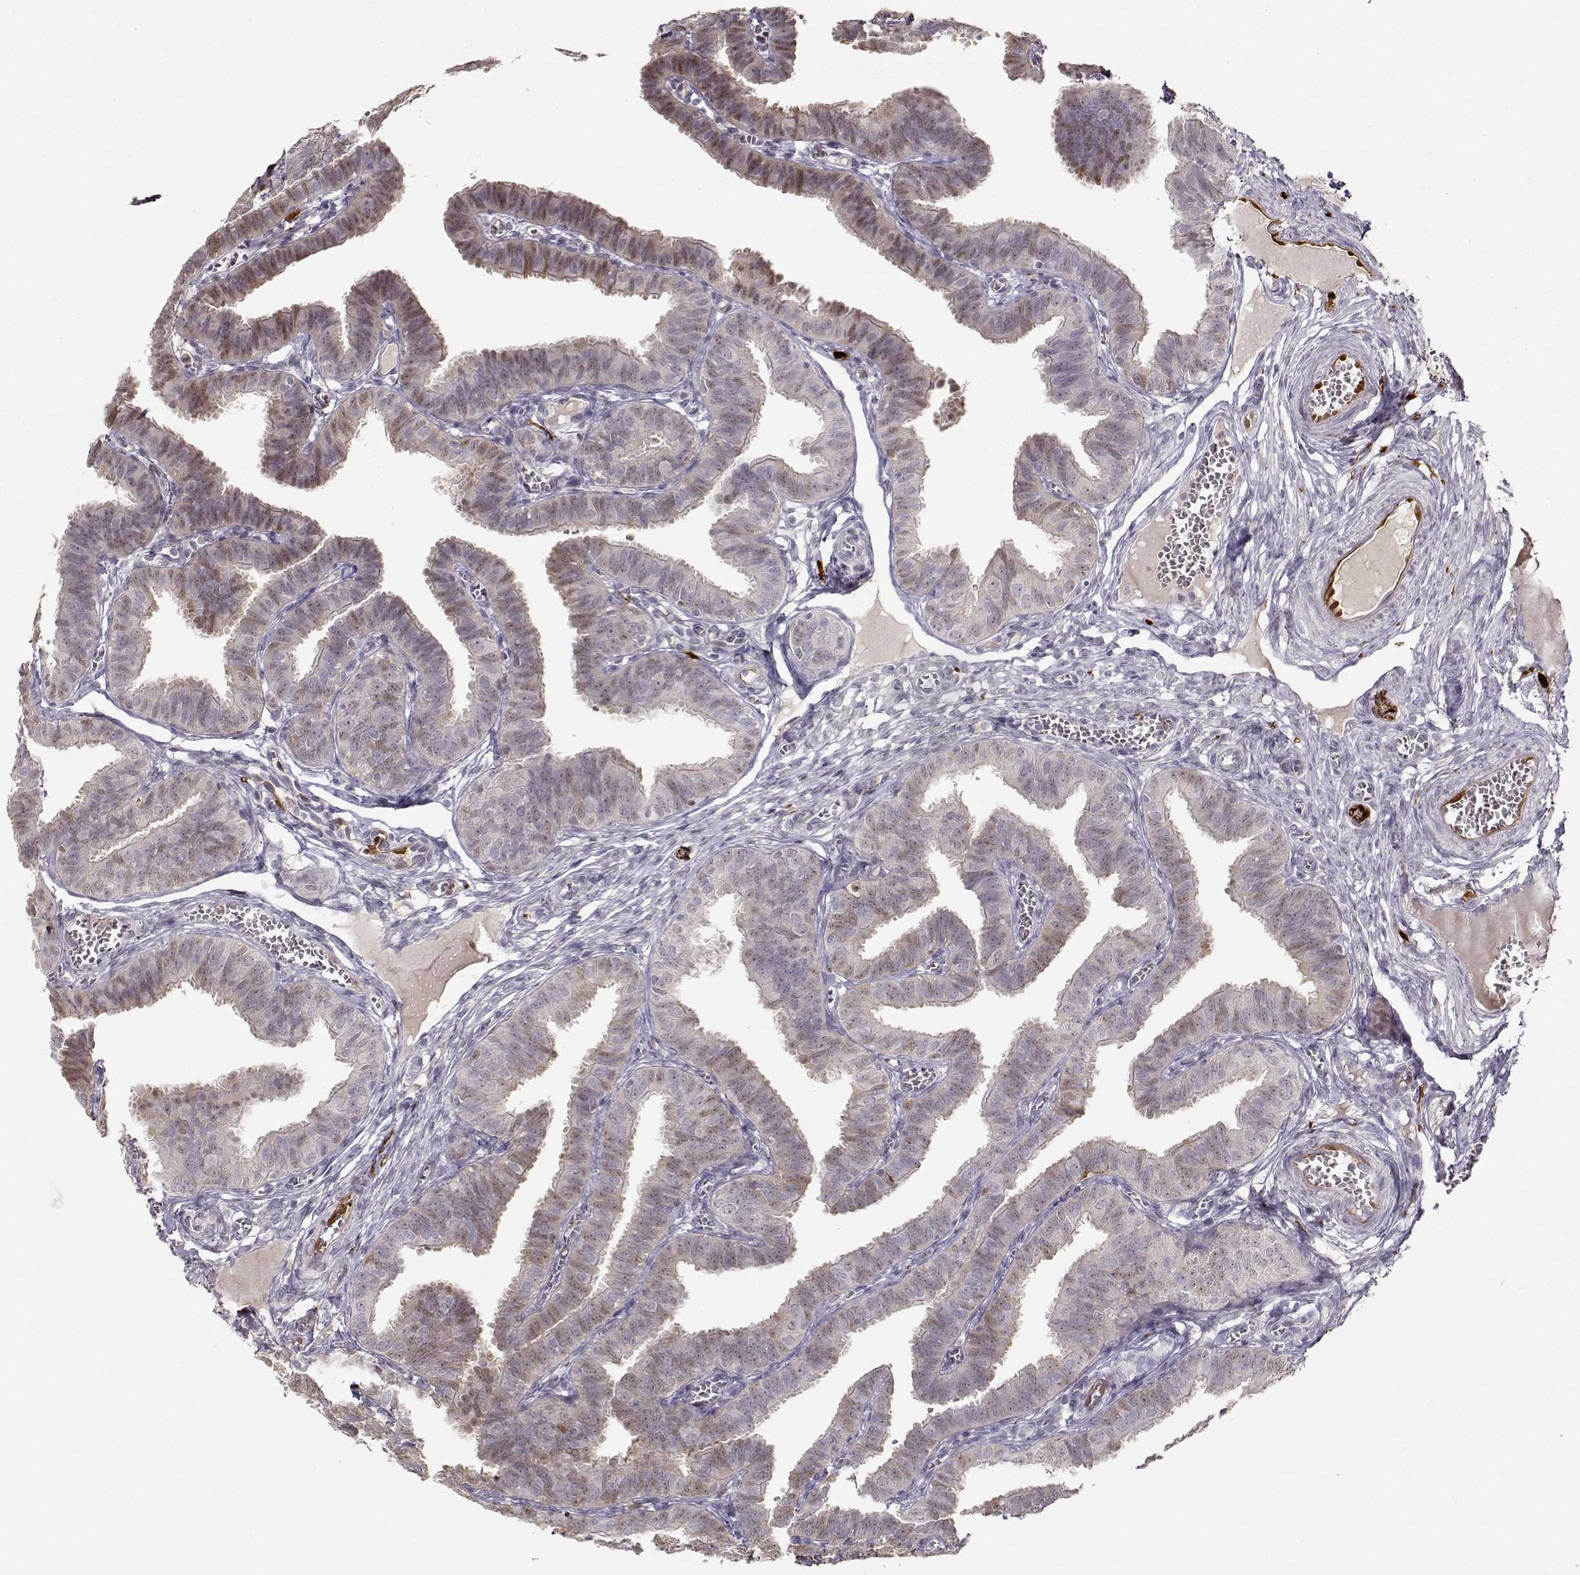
{"staining": {"intensity": "weak", "quantity": "25%-75%", "location": "cytoplasmic/membranous"}, "tissue": "fallopian tube", "cell_type": "Glandular cells", "image_type": "normal", "snomed": [{"axis": "morphology", "description": "Normal tissue, NOS"}, {"axis": "topography", "description": "Fallopian tube"}], "caption": "A histopathology image showing weak cytoplasmic/membranous expression in about 25%-75% of glandular cells in benign fallopian tube, as visualized by brown immunohistochemical staining.", "gene": "S100B", "patient": {"sex": "female", "age": 25}}